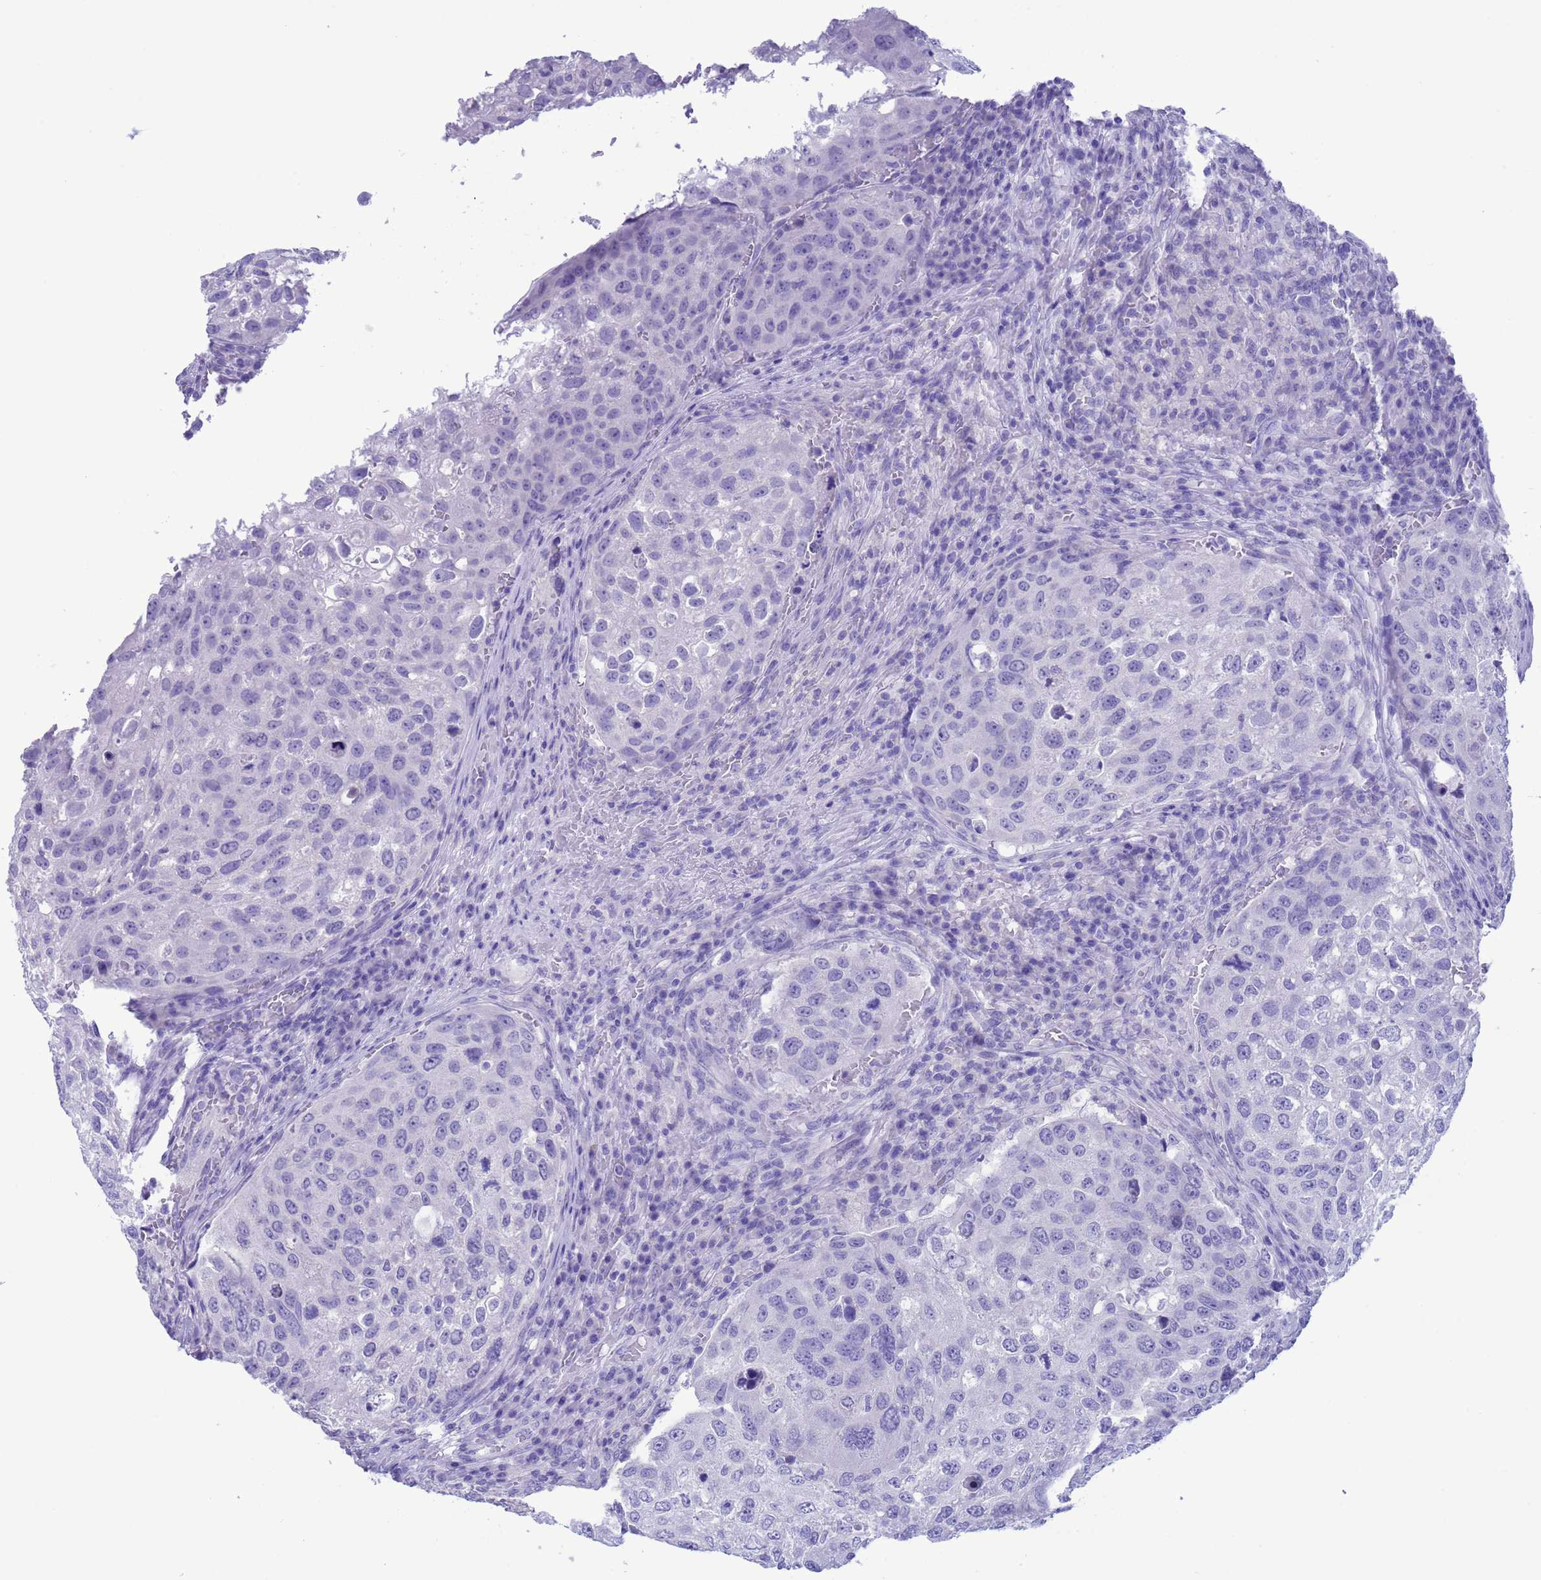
{"staining": {"intensity": "negative", "quantity": "none", "location": "none"}, "tissue": "urothelial cancer", "cell_type": "Tumor cells", "image_type": "cancer", "snomed": [{"axis": "morphology", "description": "Urothelial carcinoma, High grade"}, {"axis": "topography", "description": "Lymph node"}, {"axis": "topography", "description": "Urinary bladder"}], "caption": "Immunohistochemistry image of neoplastic tissue: human urothelial cancer stained with DAB (3,3'-diaminobenzidine) shows no significant protein positivity in tumor cells.", "gene": "GSTM1", "patient": {"sex": "male", "age": 51}}